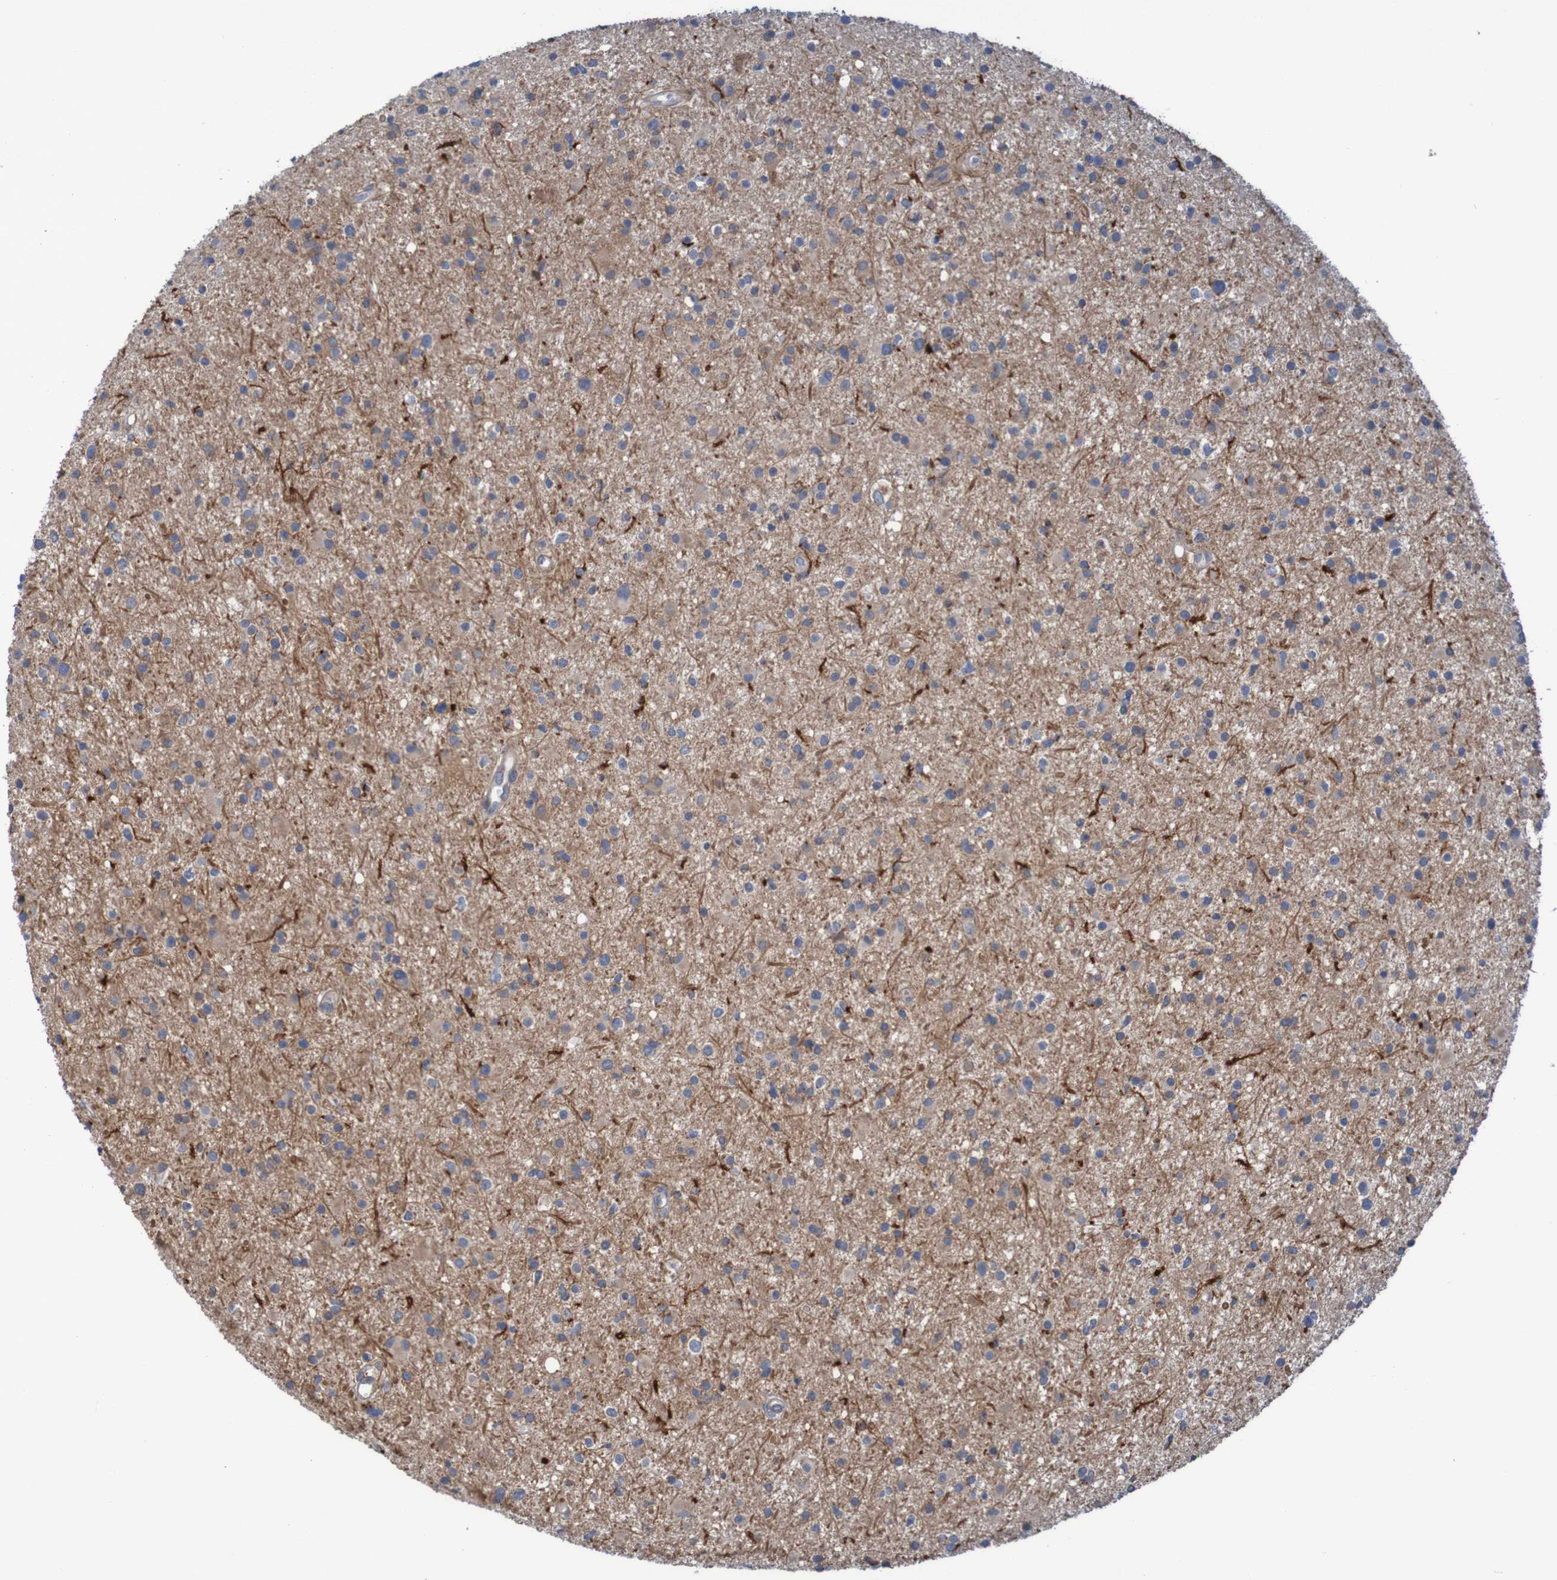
{"staining": {"intensity": "negative", "quantity": "none", "location": "none"}, "tissue": "glioma", "cell_type": "Tumor cells", "image_type": "cancer", "snomed": [{"axis": "morphology", "description": "Glioma, malignant, High grade"}, {"axis": "topography", "description": "Brain"}], "caption": "This is a image of immunohistochemistry staining of glioma, which shows no expression in tumor cells. (DAB immunohistochemistry (IHC), high magnification).", "gene": "PDGFB", "patient": {"sex": "male", "age": 33}}